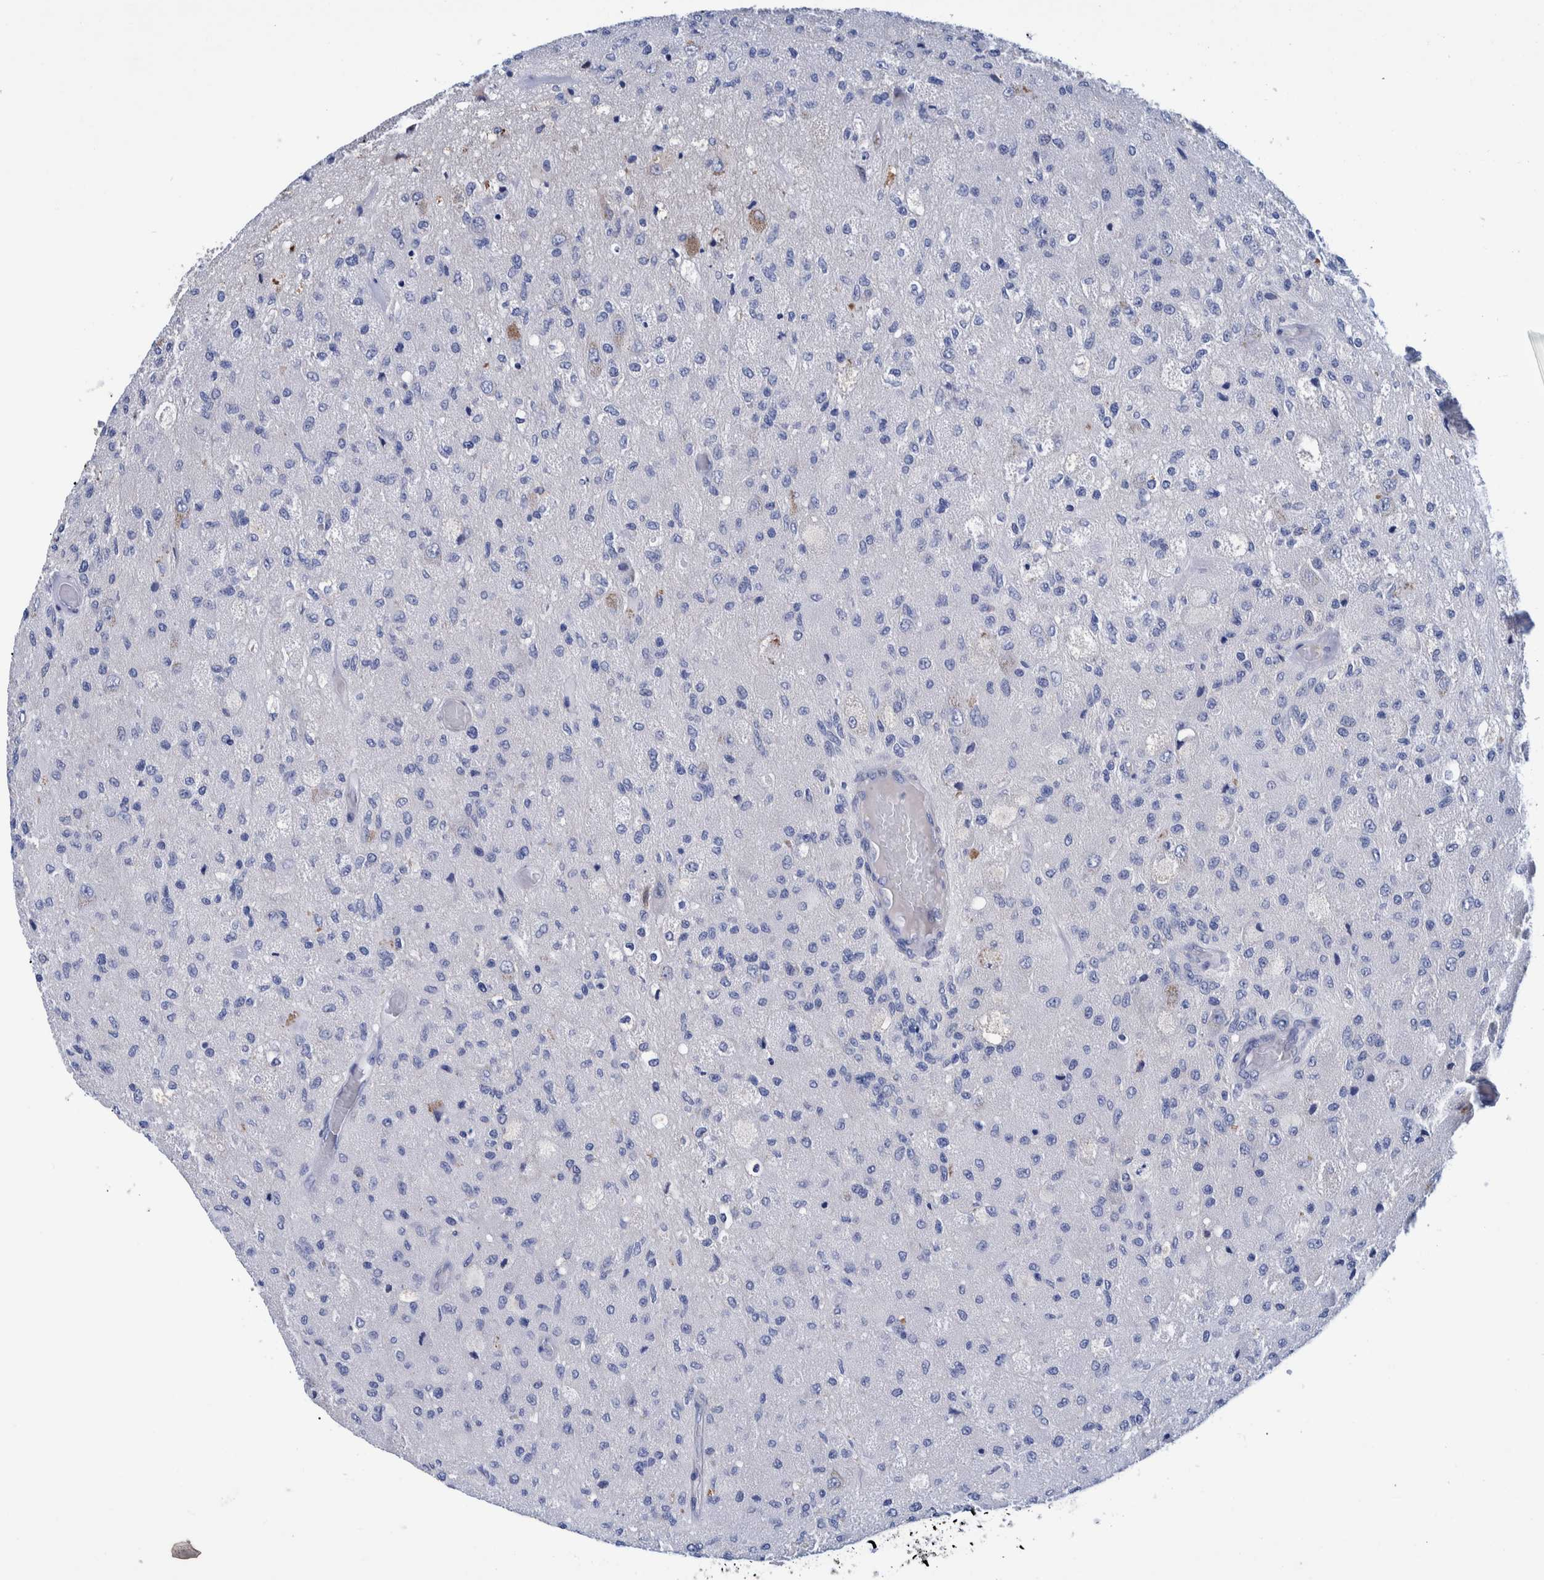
{"staining": {"intensity": "negative", "quantity": "none", "location": "none"}, "tissue": "glioma", "cell_type": "Tumor cells", "image_type": "cancer", "snomed": [{"axis": "morphology", "description": "Normal tissue, NOS"}, {"axis": "morphology", "description": "Glioma, malignant, High grade"}, {"axis": "topography", "description": "Cerebral cortex"}], "caption": "An immunohistochemistry image of glioma is shown. There is no staining in tumor cells of glioma.", "gene": "MKS1", "patient": {"sex": "male", "age": 77}}